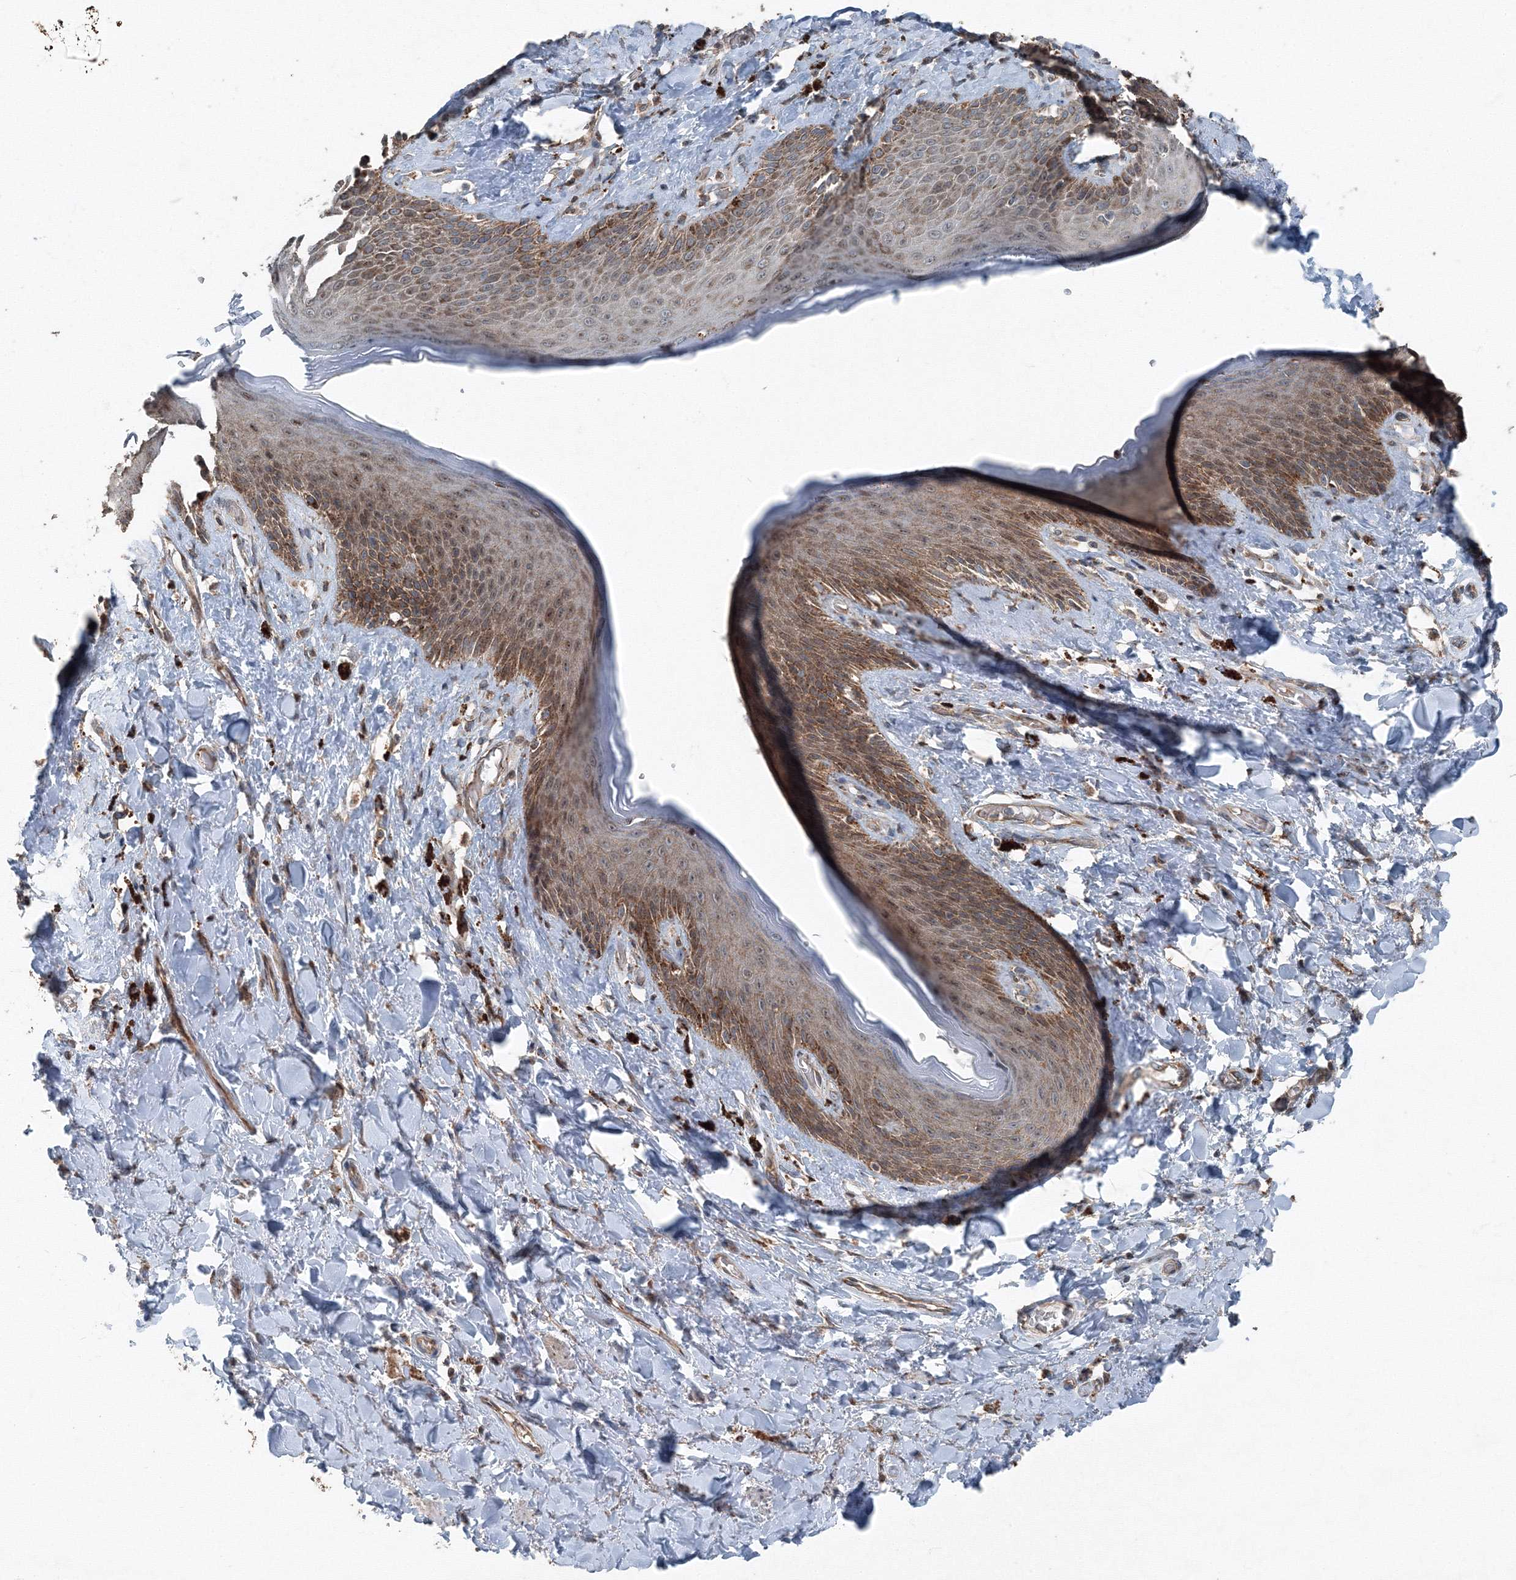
{"staining": {"intensity": "moderate", "quantity": ">75%", "location": "cytoplasmic/membranous,nuclear"}, "tissue": "skin", "cell_type": "Epidermal cells", "image_type": "normal", "snomed": [{"axis": "morphology", "description": "Normal tissue, NOS"}, {"axis": "topography", "description": "Anal"}], "caption": "Immunohistochemical staining of normal human skin reveals >75% levels of moderate cytoplasmic/membranous,nuclear protein positivity in approximately >75% of epidermal cells.", "gene": "AASDH", "patient": {"sex": "female", "age": 78}}